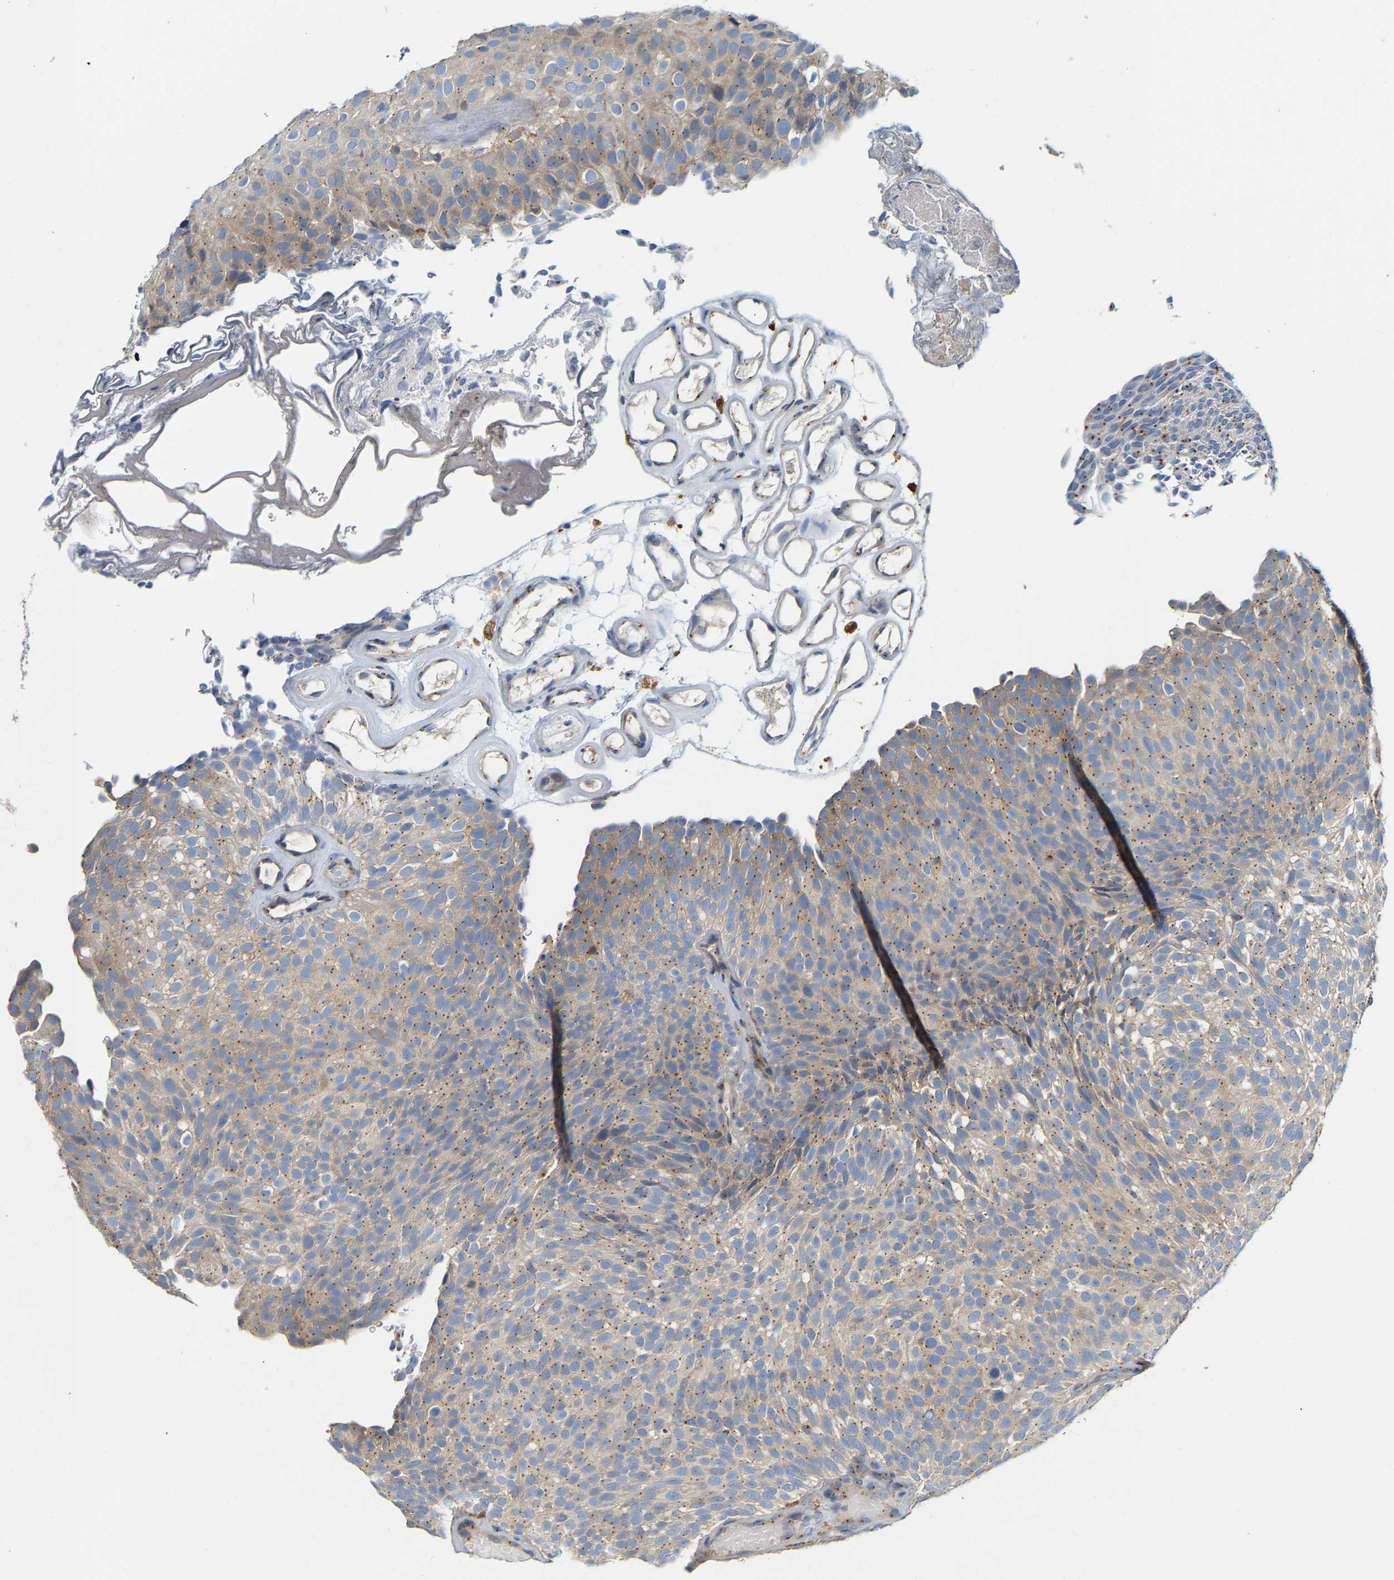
{"staining": {"intensity": "weak", "quantity": ">75%", "location": "cytoplasmic/membranous"}, "tissue": "urothelial cancer", "cell_type": "Tumor cells", "image_type": "cancer", "snomed": [{"axis": "morphology", "description": "Urothelial carcinoma, Low grade"}, {"axis": "topography", "description": "Urinary bladder"}], "caption": "DAB immunohistochemical staining of human low-grade urothelial carcinoma shows weak cytoplasmic/membranous protein expression in about >75% of tumor cells. (Stains: DAB in brown, nuclei in blue, Microscopy: brightfield microscopy at high magnification).", "gene": "PCNT", "patient": {"sex": "male", "age": 78}}